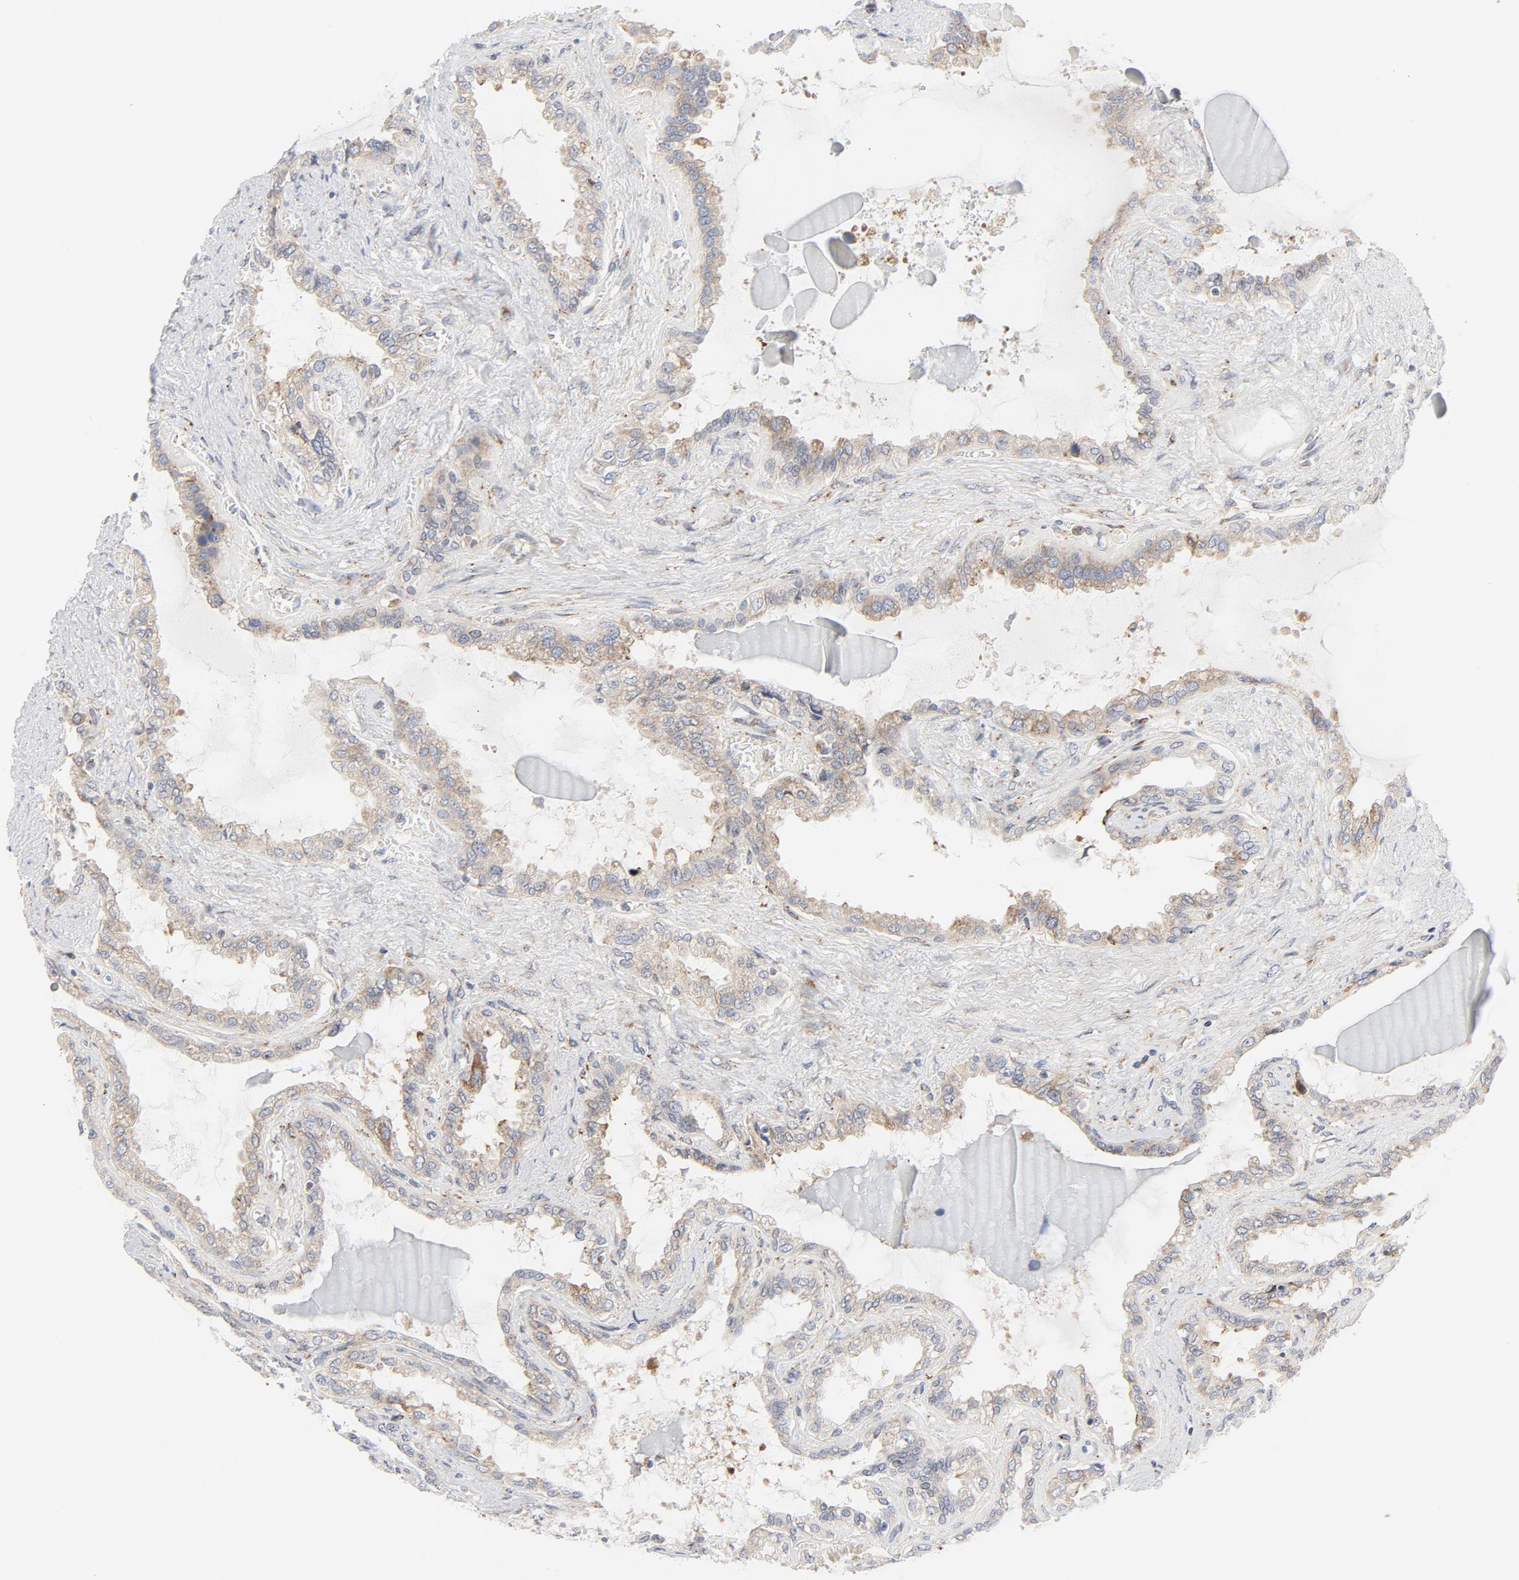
{"staining": {"intensity": "moderate", "quantity": ">75%", "location": "cytoplasmic/membranous"}, "tissue": "seminal vesicle", "cell_type": "Glandular cells", "image_type": "normal", "snomed": [{"axis": "morphology", "description": "Normal tissue, NOS"}, {"axis": "morphology", "description": "Inflammation, NOS"}, {"axis": "topography", "description": "Urinary bladder"}, {"axis": "topography", "description": "Prostate"}, {"axis": "topography", "description": "Seminal veicle"}], "caption": "DAB immunohistochemical staining of benign human seminal vesicle displays moderate cytoplasmic/membranous protein expression in approximately >75% of glandular cells.", "gene": "LRP6", "patient": {"sex": "male", "age": 82}}